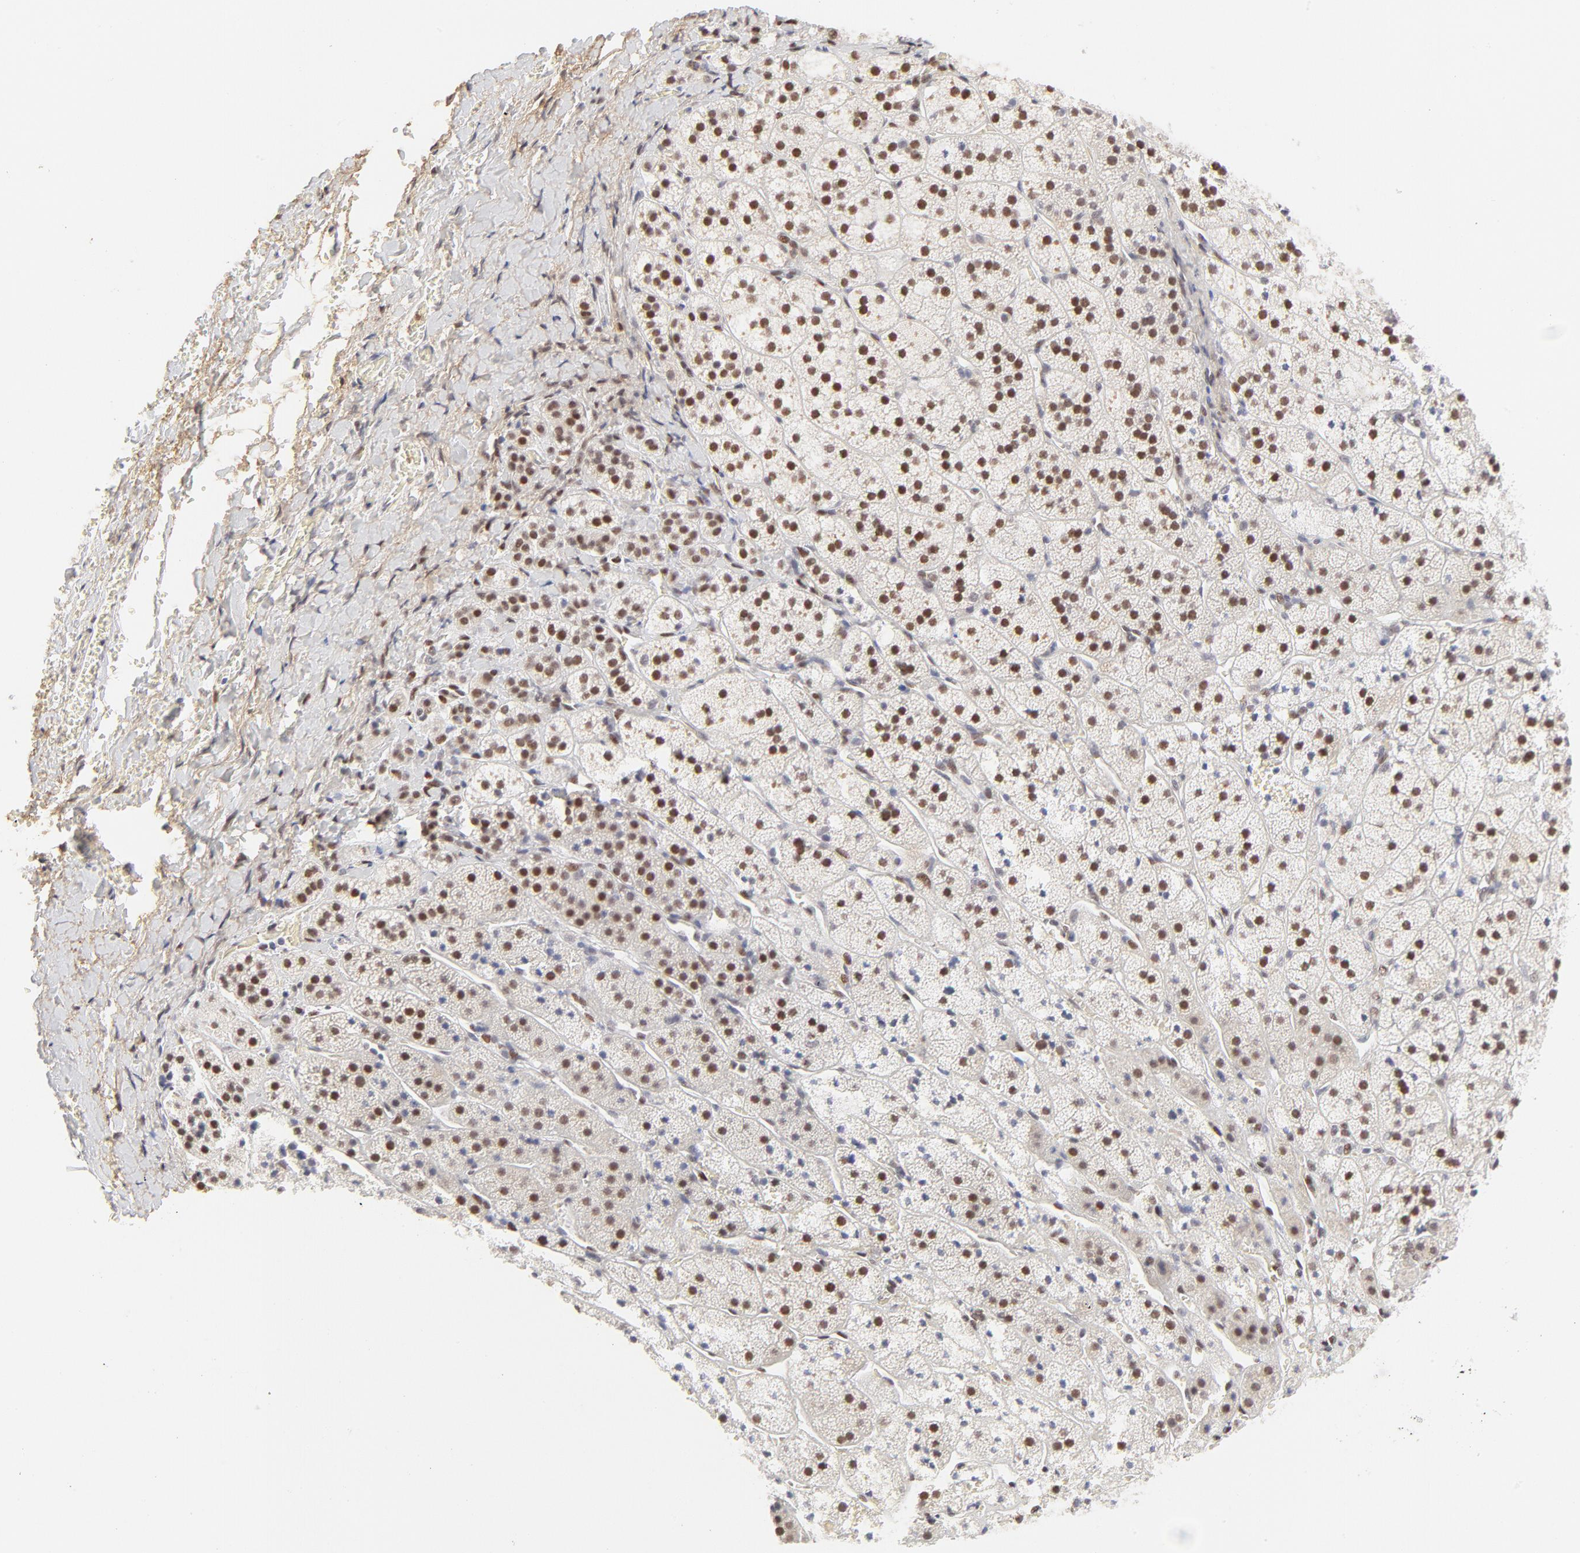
{"staining": {"intensity": "moderate", "quantity": ">75%", "location": "nuclear"}, "tissue": "adrenal gland", "cell_type": "Glandular cells", "image_type": "normal", "snomed": [{"axis": "morphology", "description": "Normal tissue, NOS"}, {"axis": "topography", "description": "Adrenal gland"}], "caption": "Unremarkable adrenal gland shows moderate nuclear expression in about >75% of glandular cells, visualized by immunohistochemistry.", "gene": "PBX1", "patient": {"sex": "female", "age": 44}}